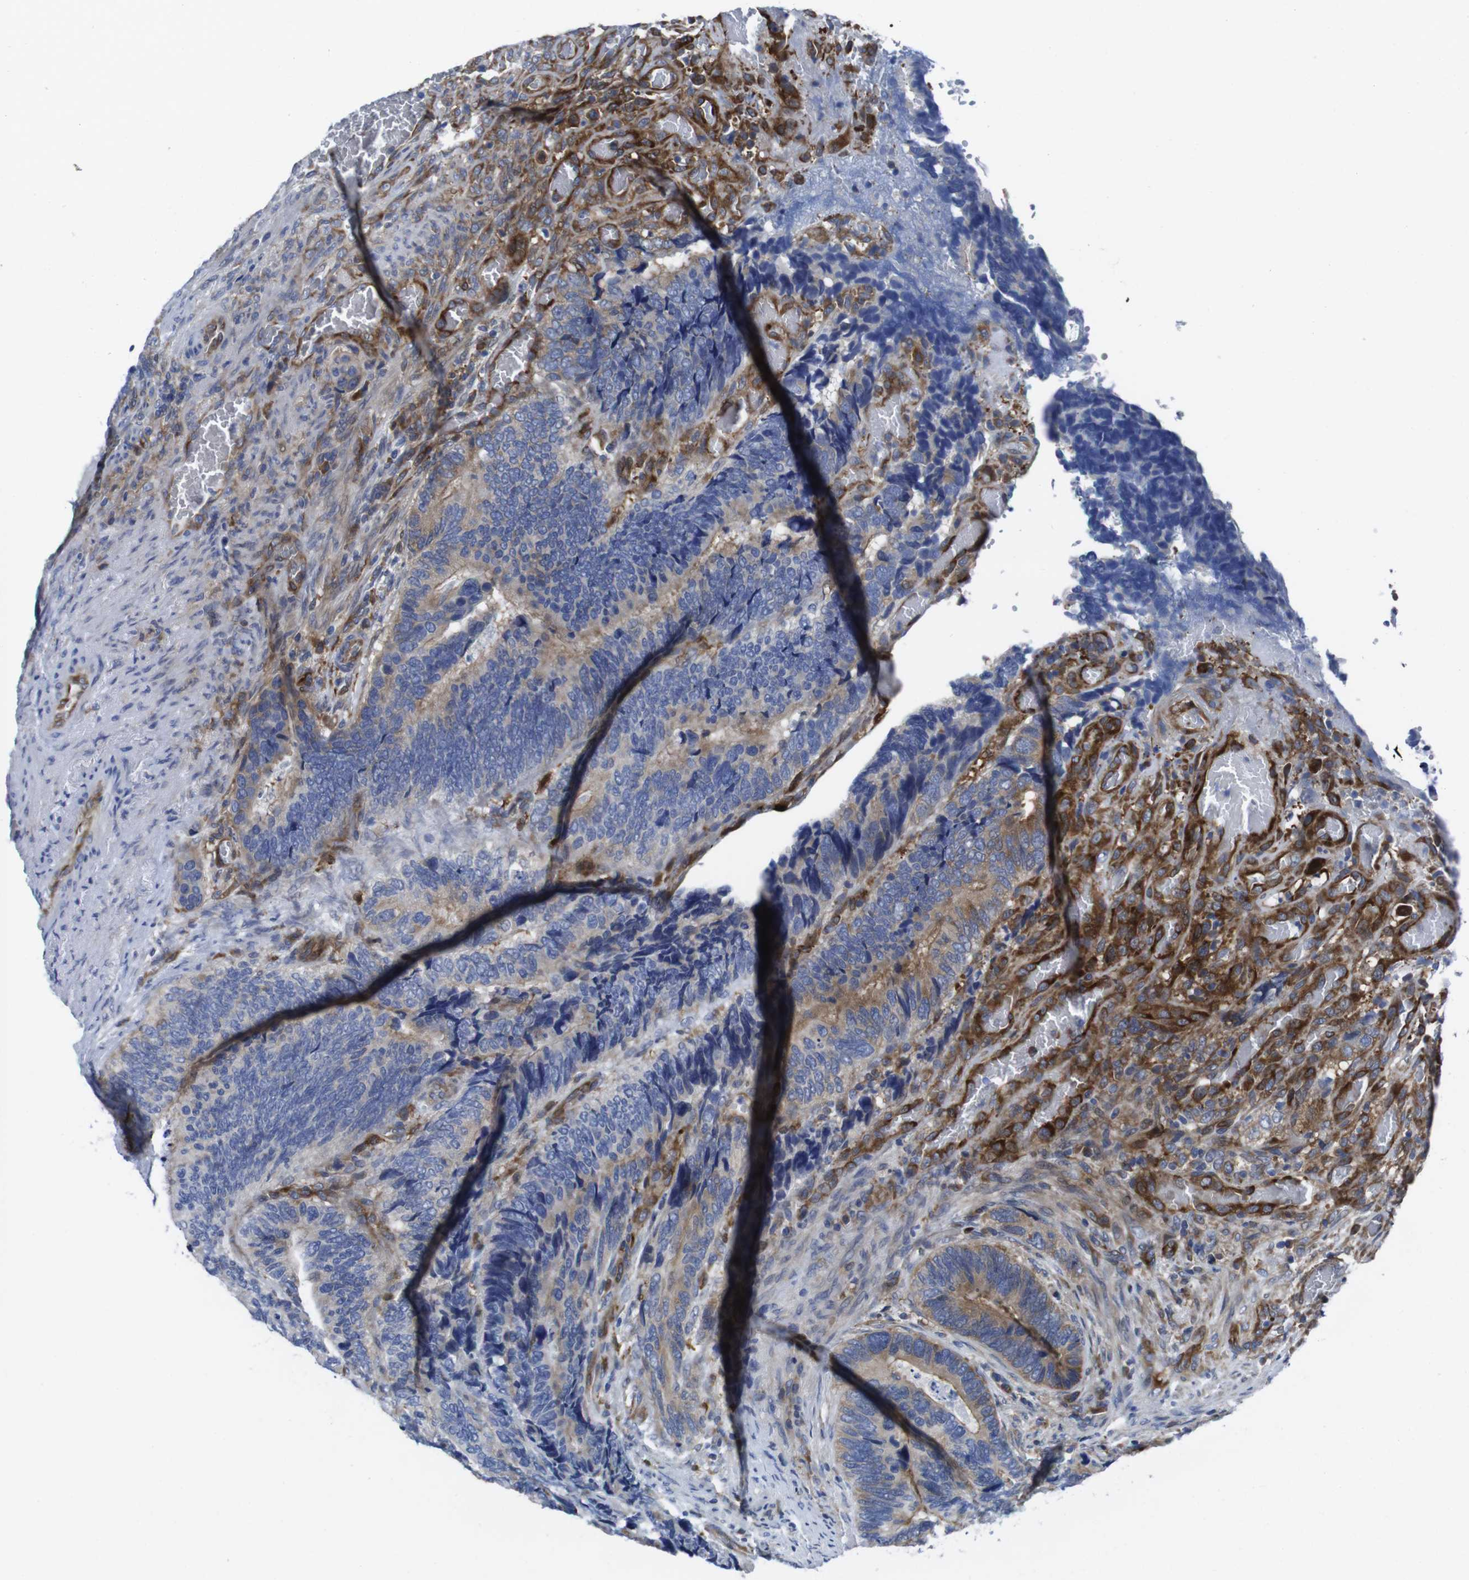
{"staining": {"intensity": "weak", "quantity": "25%-75%", "location": "cytoplasmic/membranous"}, "tissue": "colorectal cancer", "cell_type": "Tumor cells", "image_type": "cancer", "snomed": [{"axis": "morphology", "description": "Adenocarcinoma, NOS"}, {"axis": "topography", "description": "Colon"}], "caption": "An IHC photomicrograph of tumor tissue is shown. Protein staining in brown highlights weak cytoplasmic/membranous positivity in colorectal adenocarcinoma within tumor cells.", "gene": "EIF4A1", "patient": {"sex": "male", "age": 72}}